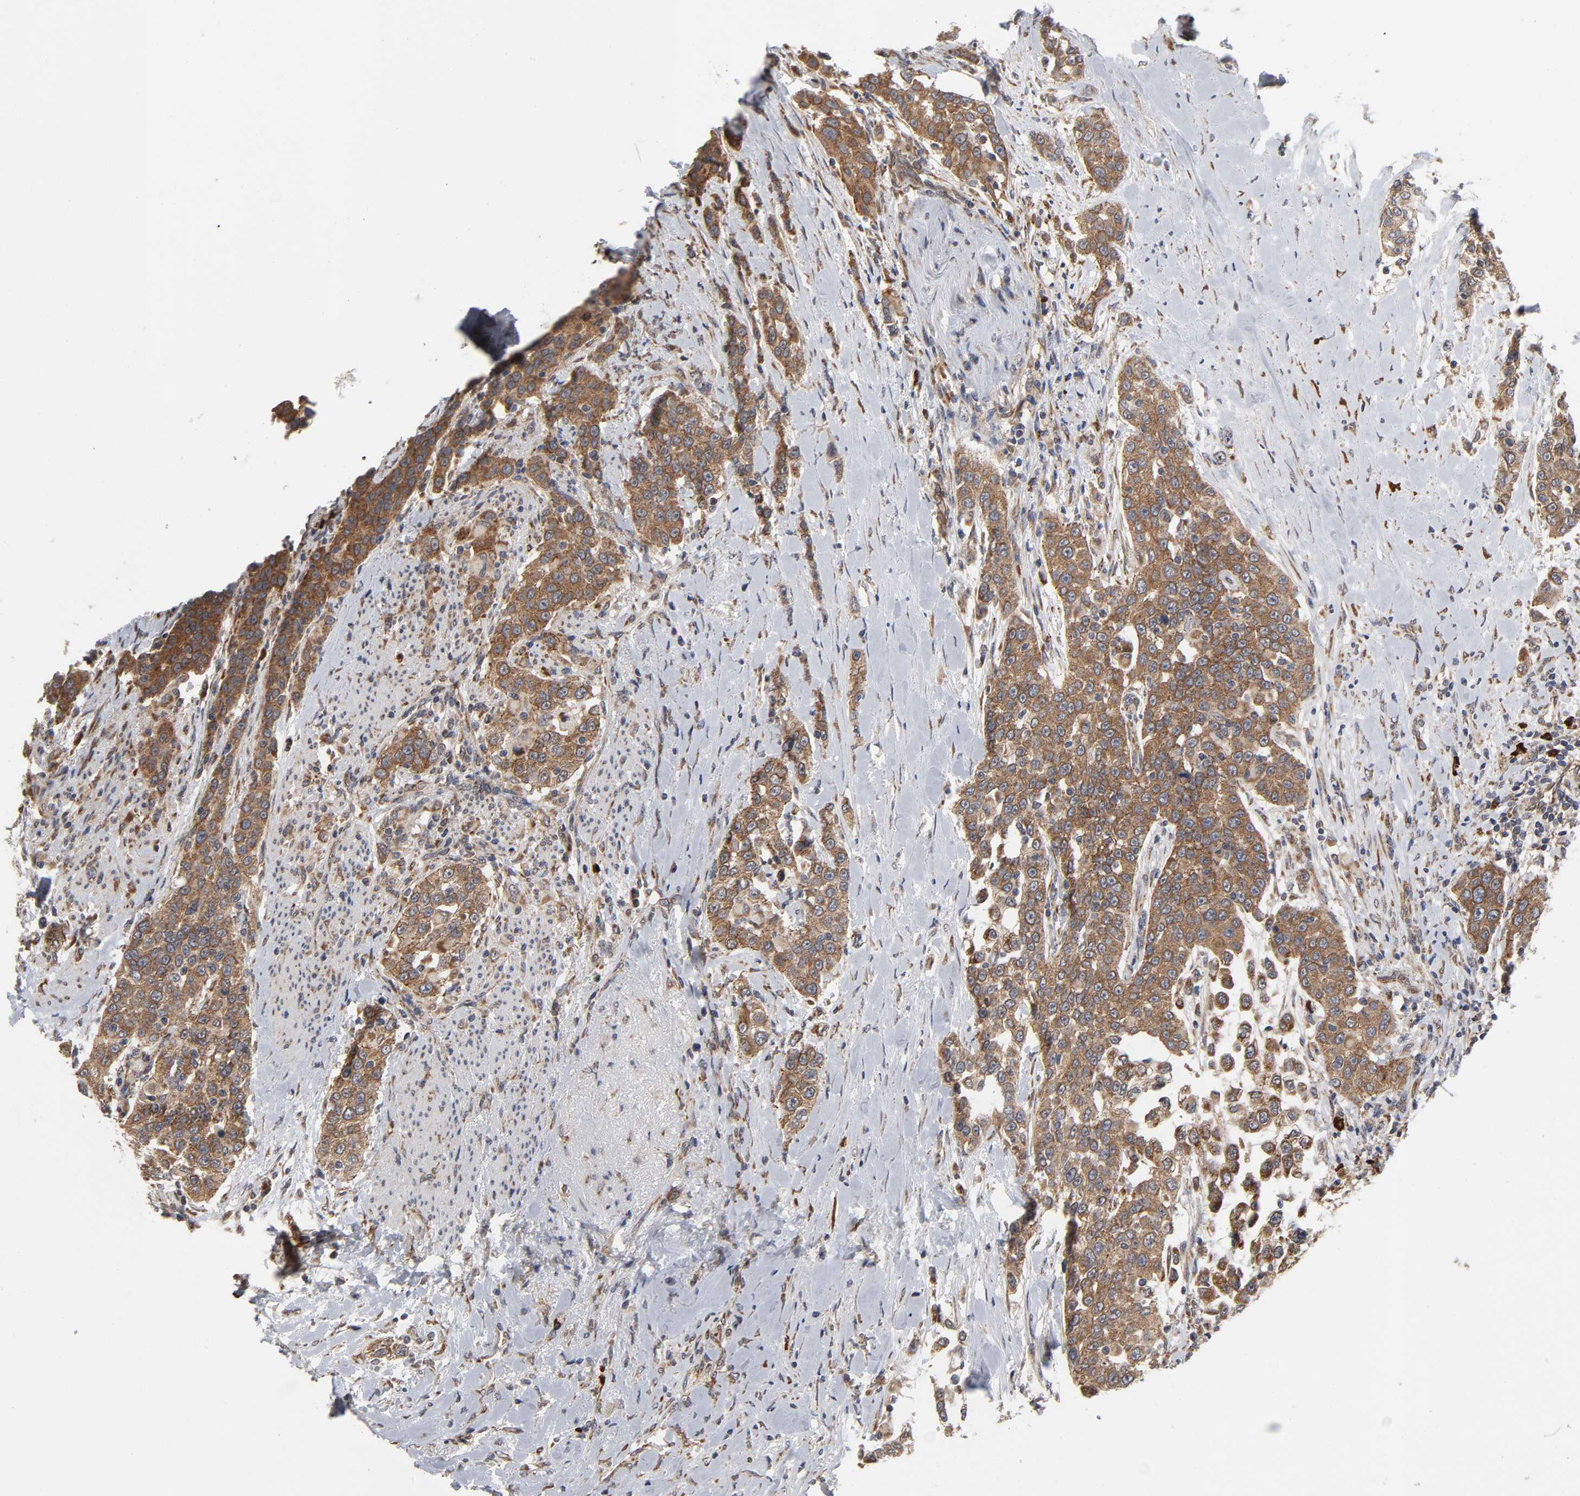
{"staining": {"intensity": "strong", "quantity": ">75%", "location": "cytoplasmic/membranous"}, "tissue": "urothelial cancer", "cell_type": "Tumor cells", "image_type": "cancer", "snomed": [{"axis": "morphology", "description": "Urothelial carcinoma, High grade"}, {"axis": "topography", "description": "Urinary bladder"}], "caption": "About >75% of tumor cells in human urothelial carcinoma (high-grade) reveal strong cytoplasmic/membranous protein staining as visualized by brown immunohistochemical staining.", "gene": "SLC30A9", "patient": {"sex": "female", "age": 80}}